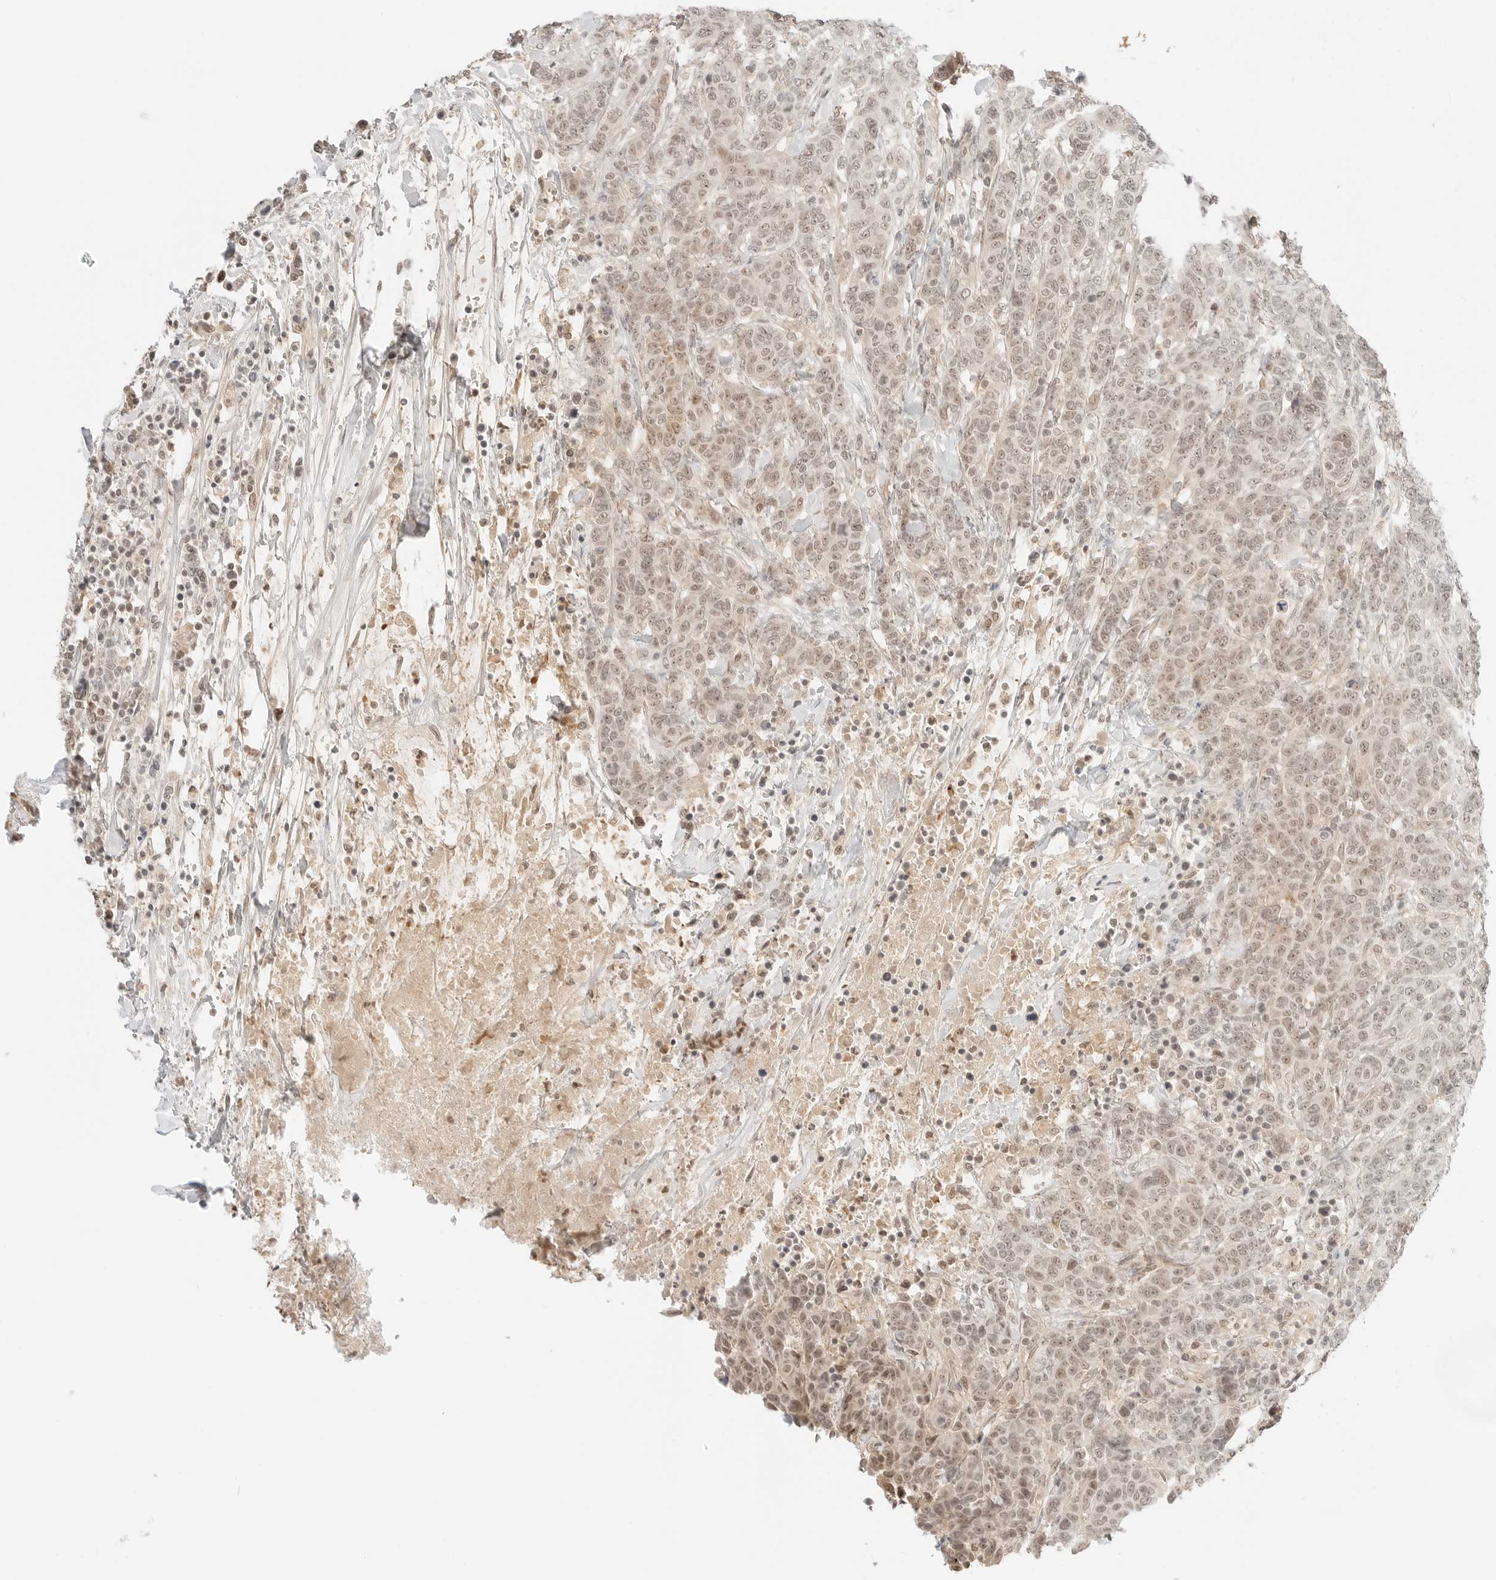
{"staining": {"intensity": "moderate", "quantity": "25%-75%", "location": "nuclear"}, "tissue": "breast cancer", "cell_type": "Tumor cells", "image_type": "cancer", "snomed": [{"axis": "morphology", "description": "Duct carcinoma"}, {"axis": "topography", "description": "Breast"}], "caption": "DAB (3,3'-diaminobenzidine) immunohistochemical staining of human breast cancer (infiltrating ductal carcinoma) shows moderate nuclear protein staining in approximately 25%-75% of tumor cells. (DAB IHC with brightfield microscopy, high magnification).", "gene": "RPS6KL1", "patient": {"sex": "female", "age": 37}}